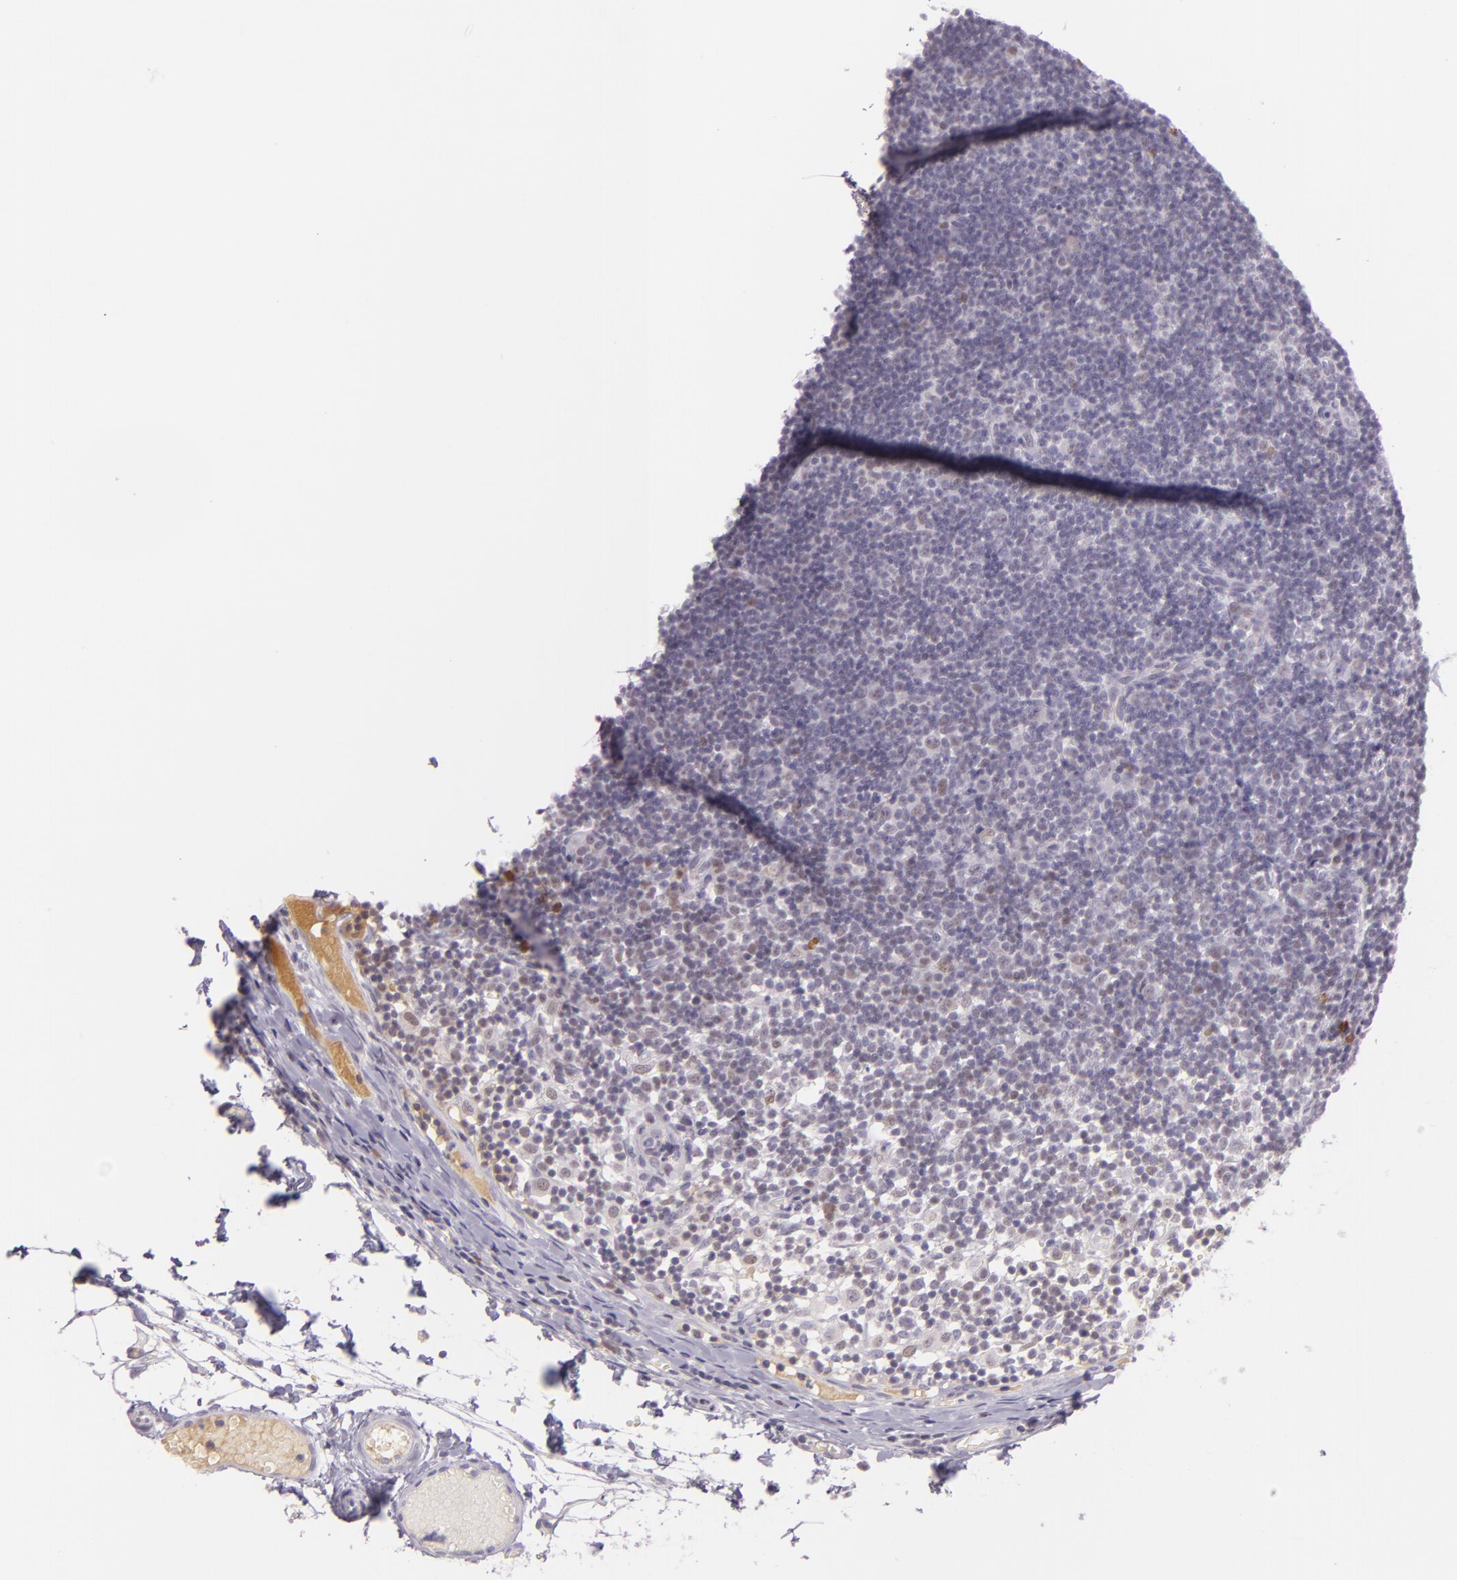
{"staining": {"intensity": "weak", "quantity": "25%-75%", "location": "nuclear"}, "tissue": "lymph node", "cell_type": "Germinal center cells", "image_type": "normal", "snomed": [{"axis": "morphology", "description": "Normal tissue, NOS"}, {"axis": "morphology", "description": "Inflammation, NOS"}, {"axis": "topography", "description": "Lymph node"}, {"axis": "topography", "description": "Salivary gland"}], "caption": "Protein expression analysis of unremarkable lymph node displays weak nuclear positivity in approximately 25%-75% of germinal center cells.", "gene": "CHEK2", "patient": {"sex": "male", "age": 3}}